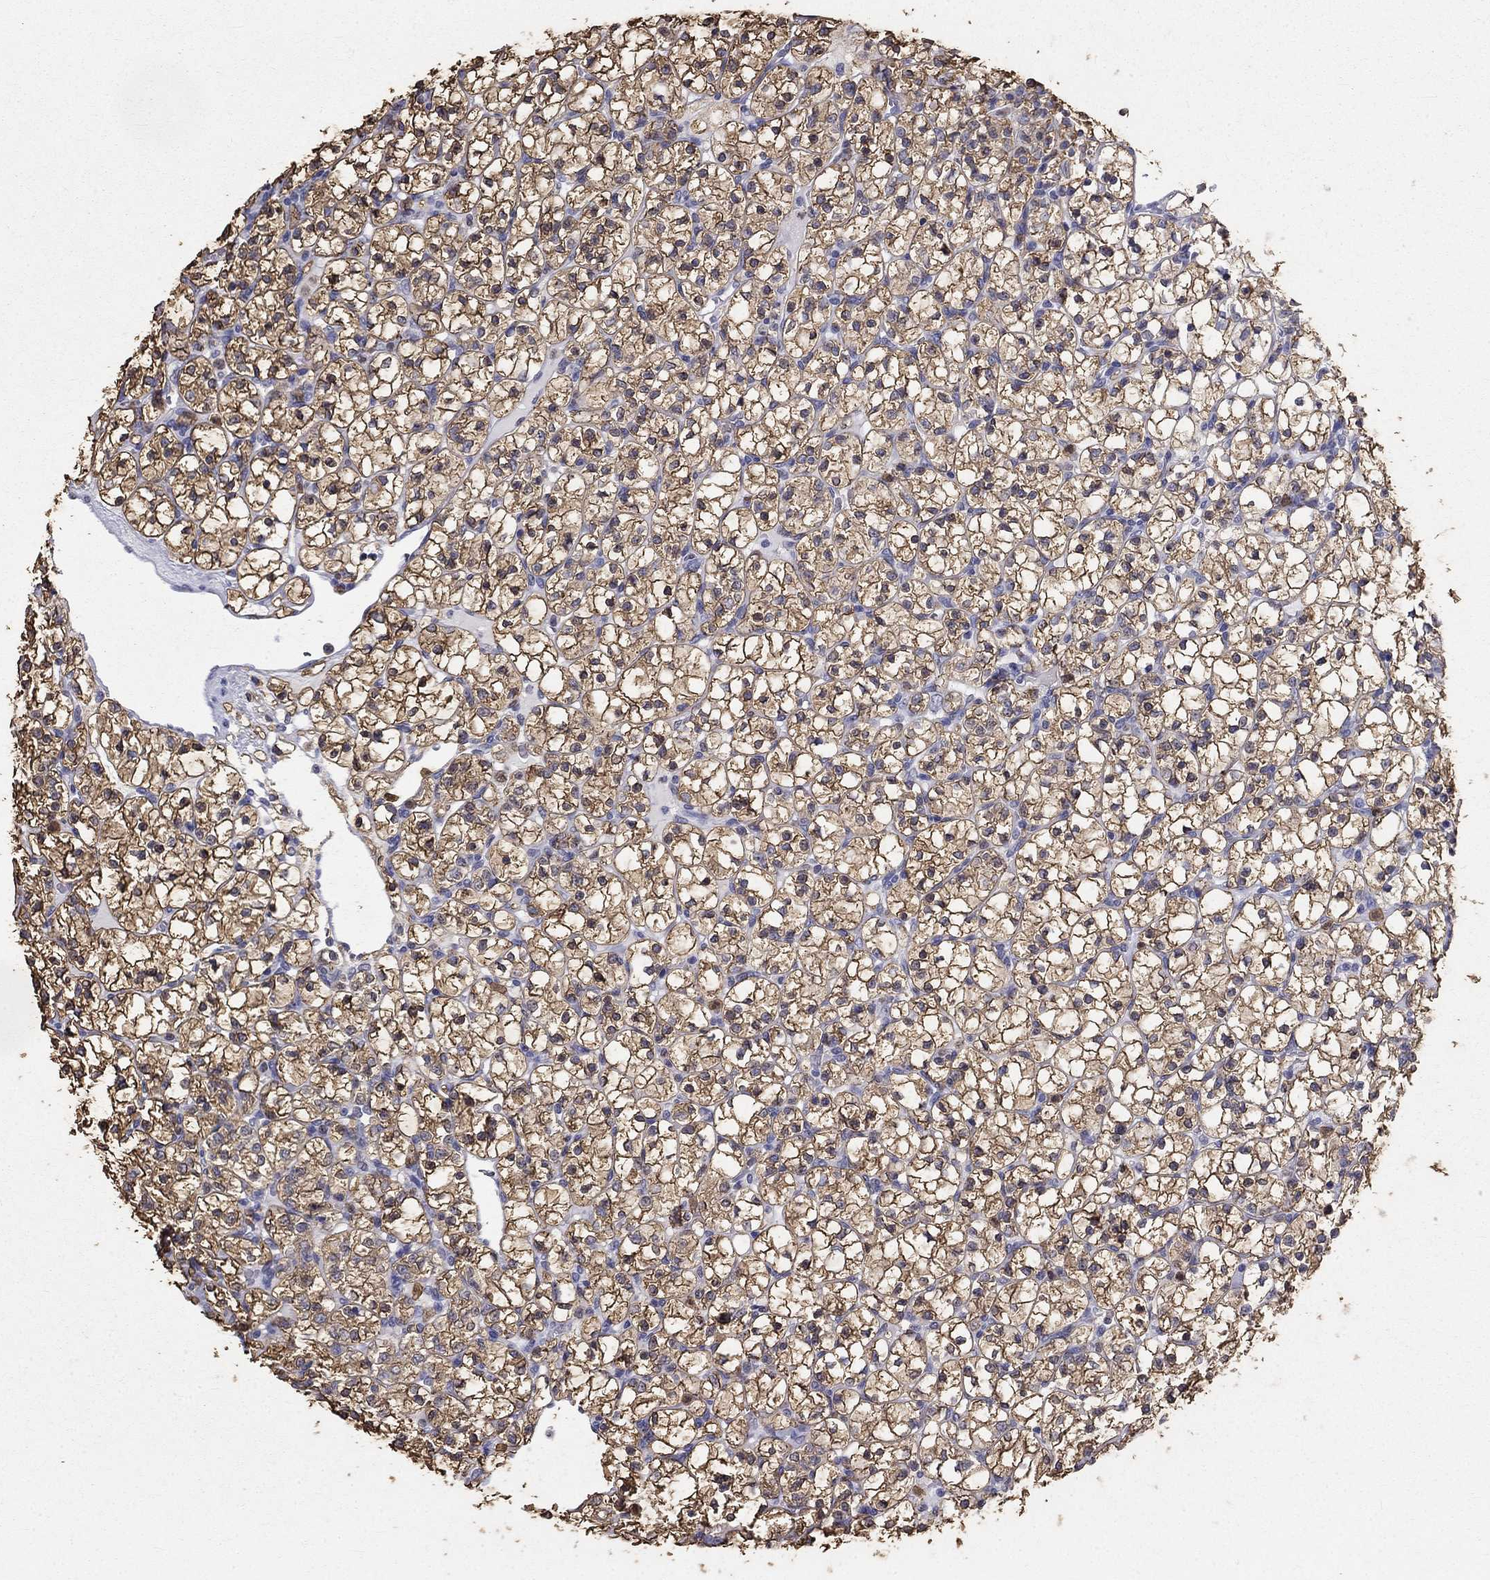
{"staining": {"intensity": "strong", "quantity": ">75%", "location": "cytoplasmic/membranous"}, "tissue": "renal cancer", "cell_type": "Tumor cells", "image_type": "cancer", "snomed": [{"axis": "morphology", "description": "Adenocarcinoma, NOS"}, {"axis": "topography", "description": "Kidney"}], "caption": "Immunohistochemistry of adenocarcinoma (renal) exhibits high levels of strong cytoplasmic/membranous expression in about >75% of tumor cells.", "gene": "IGSF8", "patient": {"sex": "female", "age": 89}}